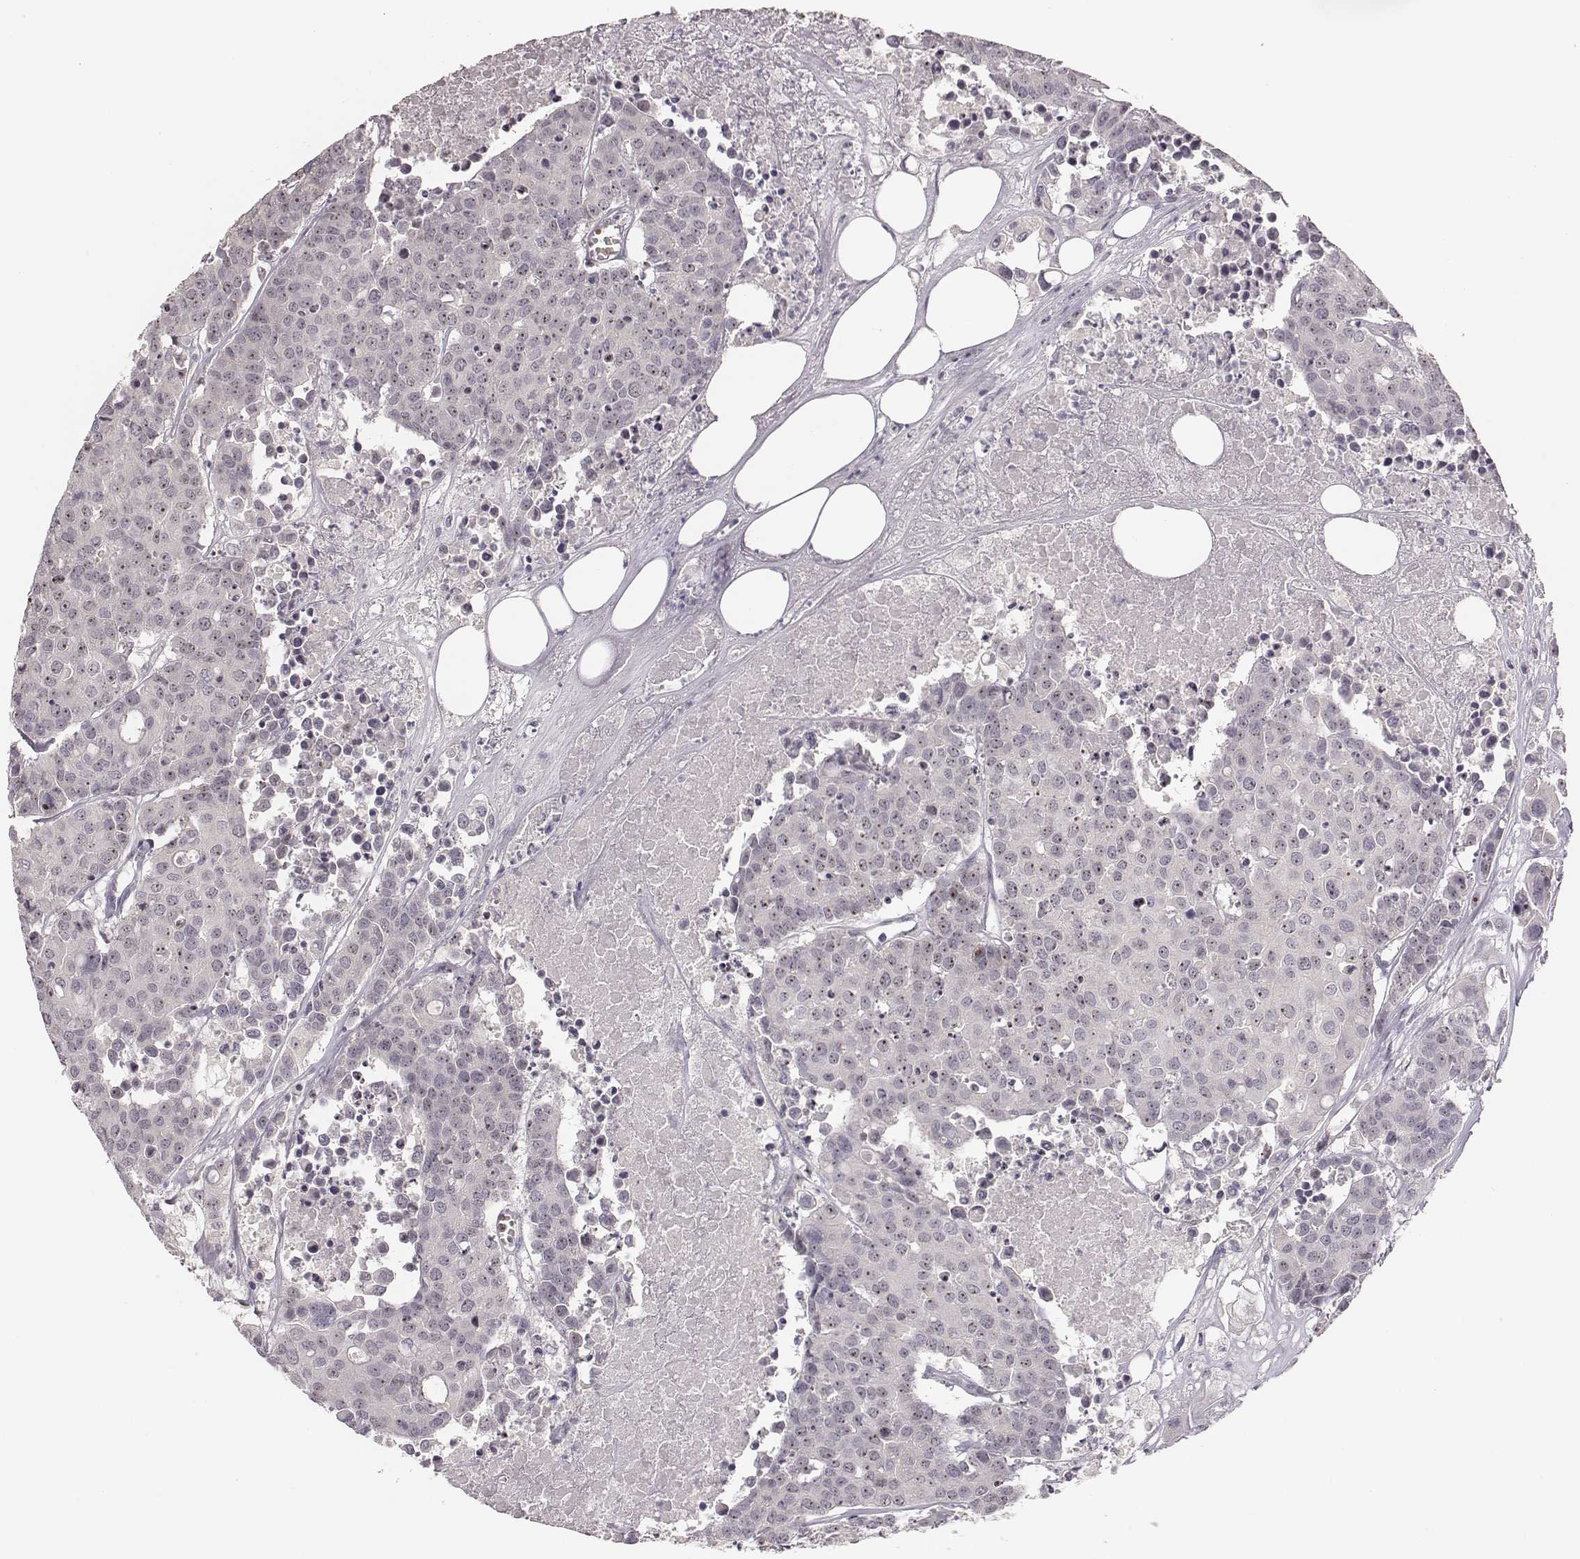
{"staining": {"intensity": "moderate", "quantity": ">75%", "location": "nuclear"}, "tissue": "carcinoid", "cell_type": "Tumor cells", "image_type": "cancer", "snomed": [{"axis": "morphology", "description": "Carcinoid, malignant, NOS"}, {"axis": "topography", "description": "Colon"}], "caption": "Immunohistochemical staining of human carcinoid shows moderate nuclear protein positivity in about >75% of tumor cells.", "gene": "NIFK", "patient": {"sex": "male", "age": 81}}